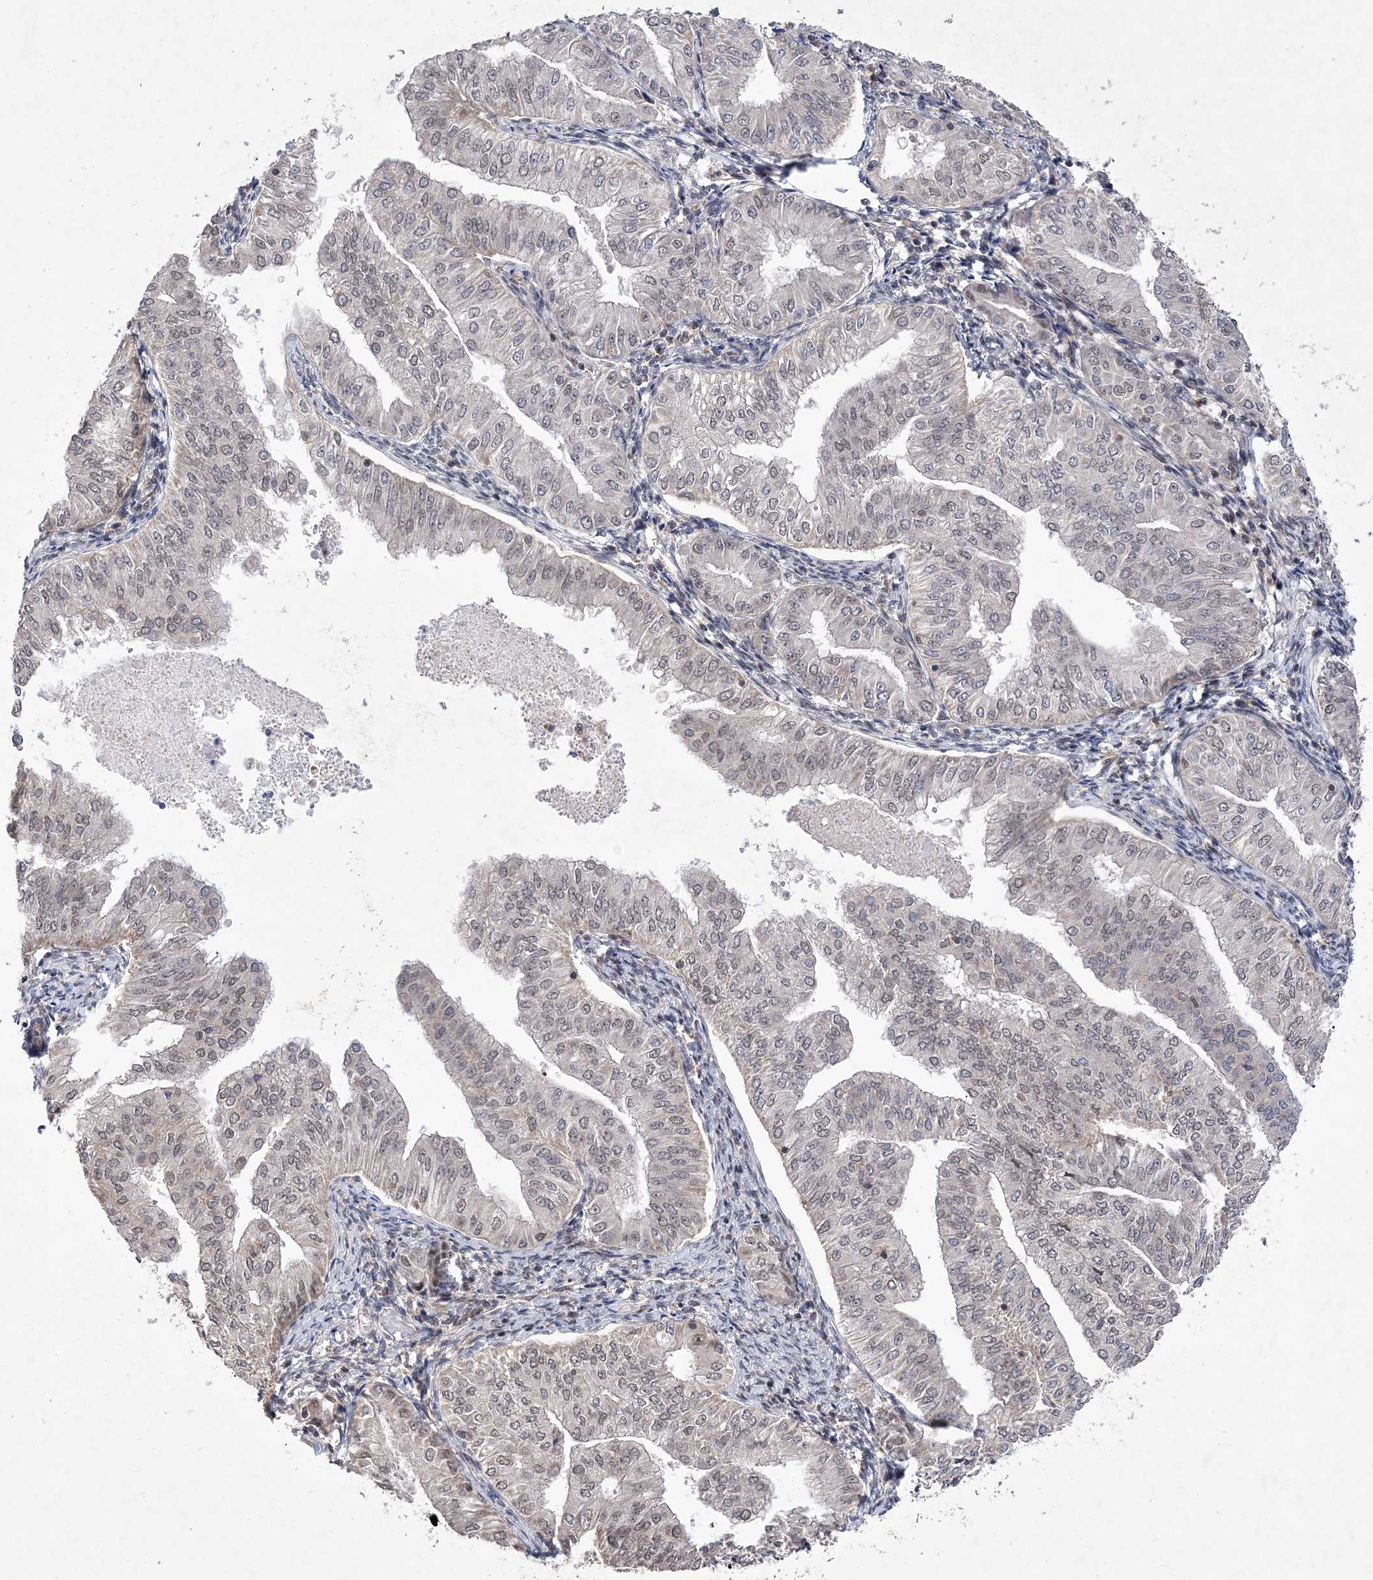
{"staining": {"intensity": "weak", "quantity": "25%-75%", "location": "nuclear"}, "tissue": "endometrial cancer", "cell_type": "Tumor cells", "image_type": "cancer", "snomed": [{"axis": "morphology", "description": "Normal tissue, NOS"}, {"axis": "morphology", "description": "Adenocarcinoma, NOS"}, {"axis": "topography", "description": "Endometrium"}], "caption": "Human endometrial adenocarcinoma stained for a protein (brown) shows weak nuclear positive staining in about 25%-75% of tumor cells.", "gene": "BOD1L1", "patient": {"sex": "female", "age": 53}}